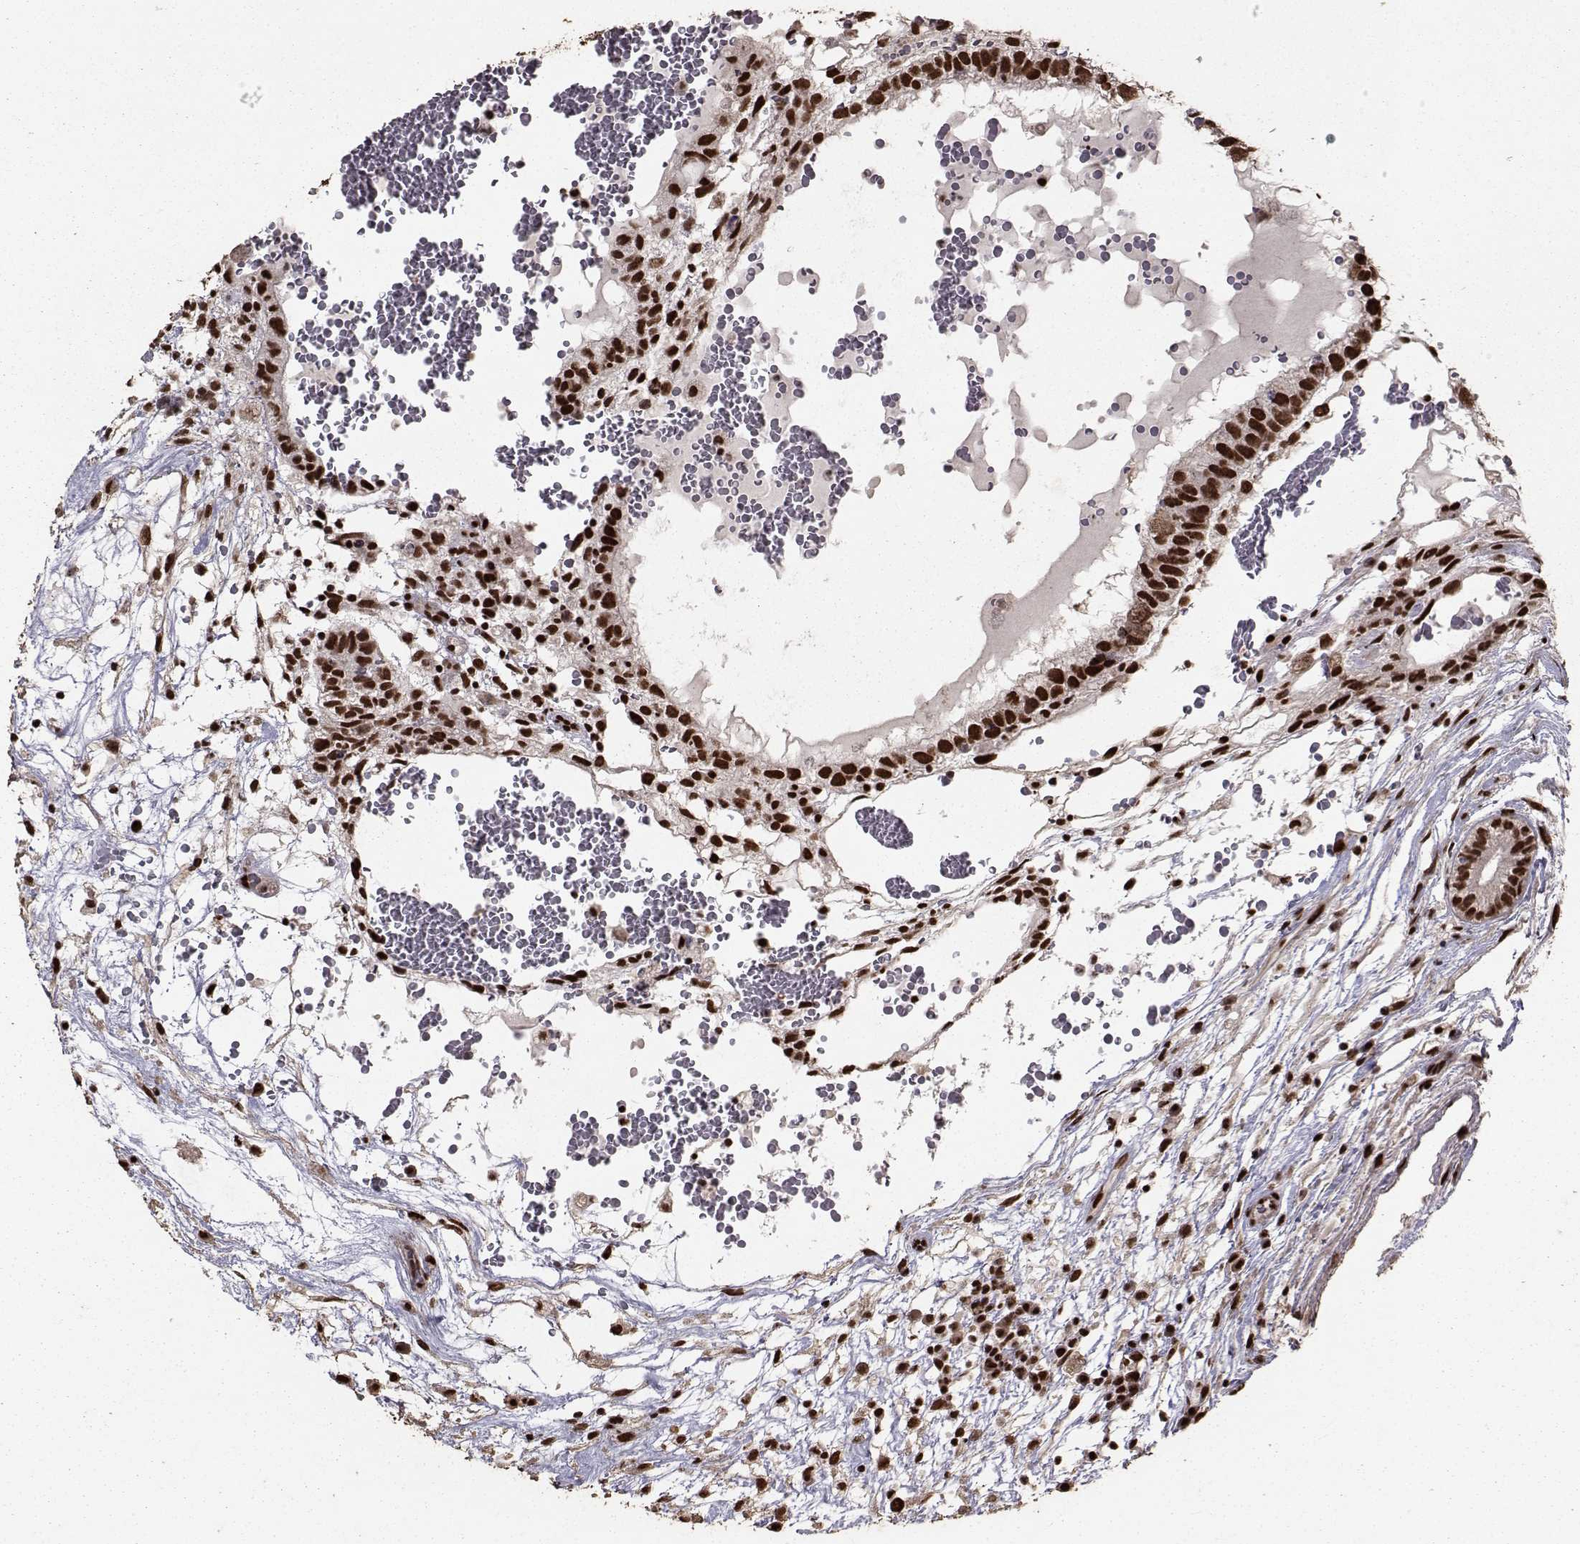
{"staining": {"intensity": "strong", "quantity": ">75%", "location": "nuclear"}, "tissue": "testis cancer", "cell_type": "Tumor cells", "image_type": "cancer", "snomed": [{"axis": "morphology", "description": "Normal tissue, NOS"}, {"axis": "morphology", "description": "Carcinoma, Embryonal, NOS"}, {"axis": "topography", "description": "Testis"}], "caption": "Testis cancer was stained to show a protein in brown. There is high levels of strong nuclear expression in approximately >75% of tumor cells. The protein is stained brown, and the nuclei are stained in blue (DAB IHC with brightfield microscopy, high magnification).", "gene": "SF1", "patient": {"sex": "male", "age": 32}}